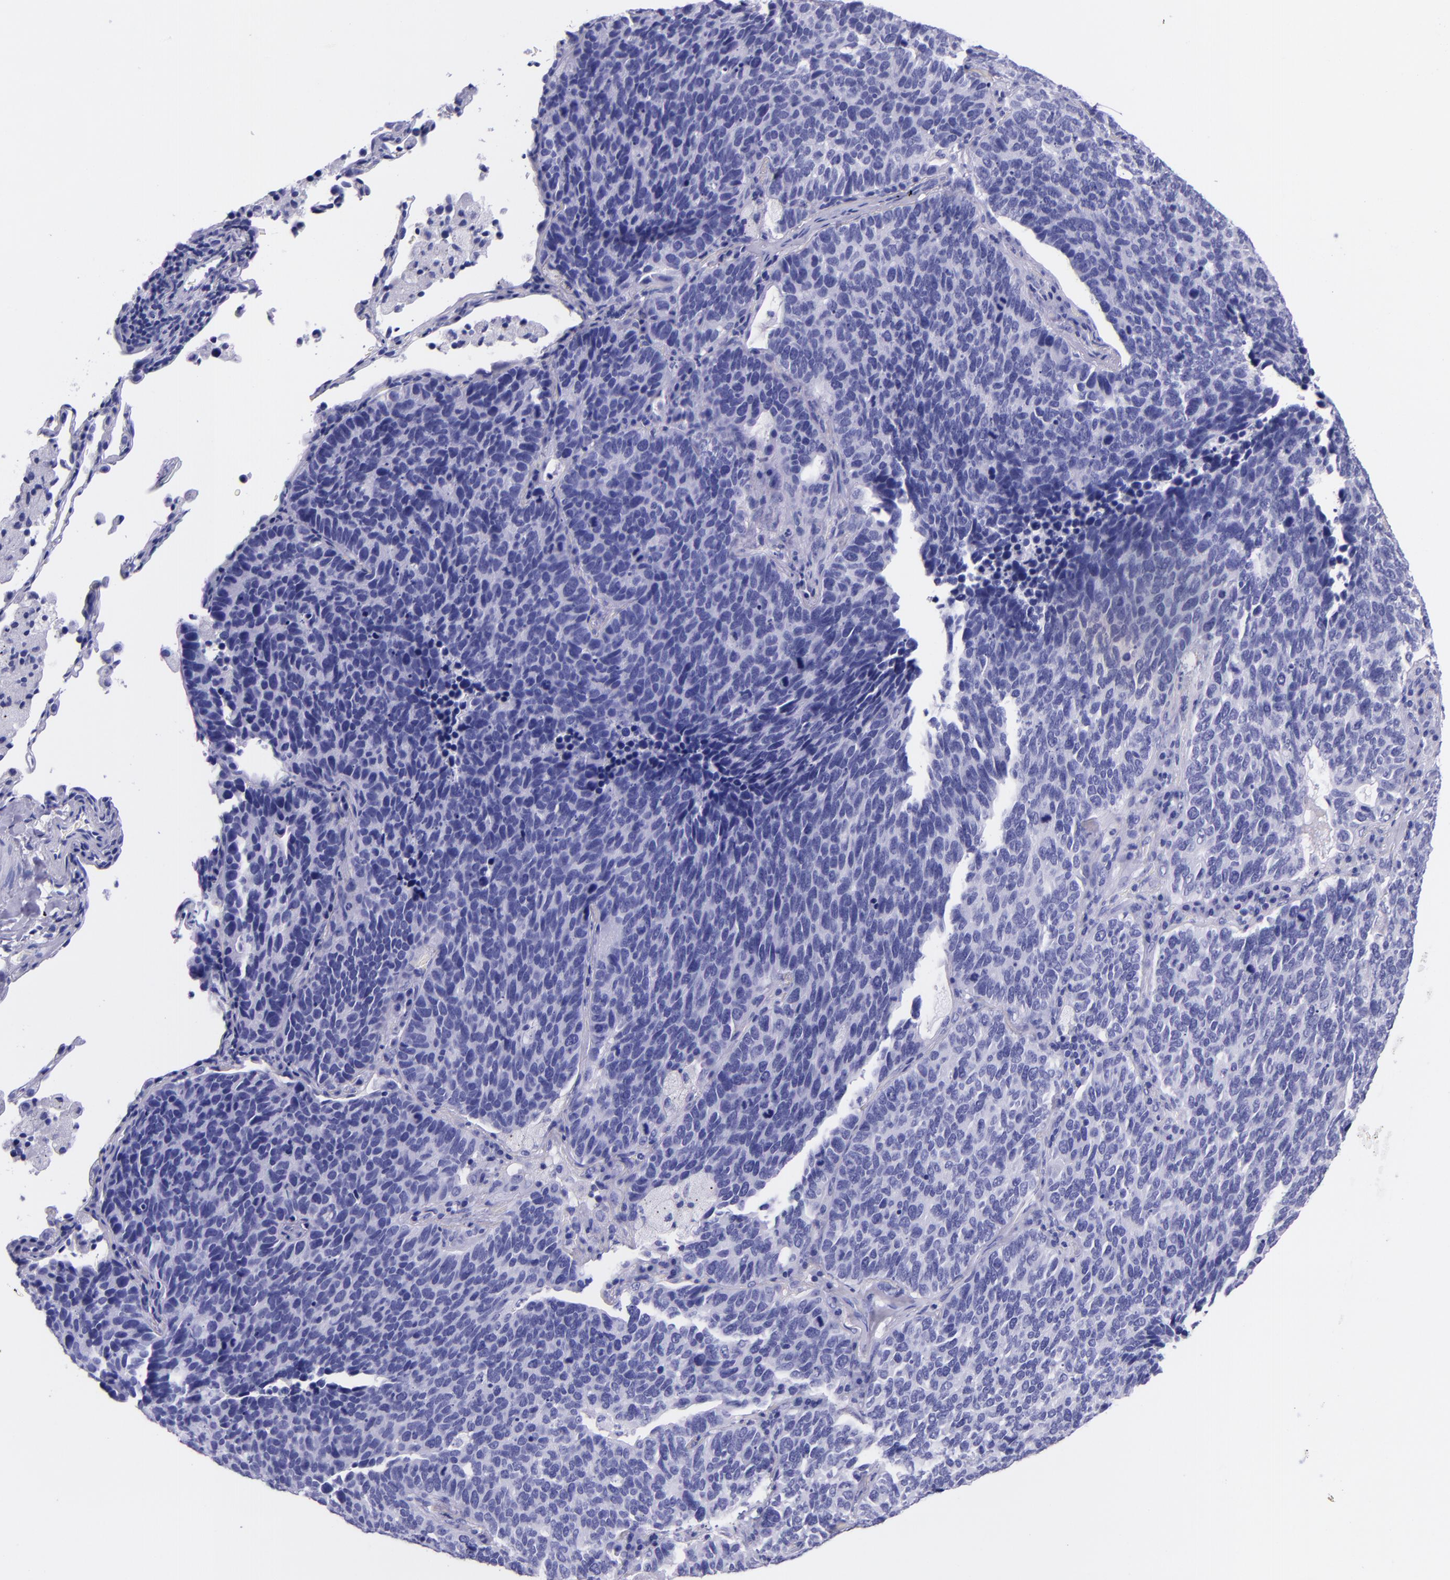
{"staining": {"intensity": "negative", "quantity": "none", "location": "none"}, "tissue": "lung cancer", "cell_type": "Tumor cells", "image_type": "cancer", "snomed": [{"axis": "morphology", "description": "Neoplasm, malignant, NOS"}, {"axis": "topography", "description": "Lung"}], "caption": "Immunohistochemistry photomicrograph of human malignant neoplasm (lung) stained for a protein (brown), which demonstrates no staining in tumor cells.", "gene": "MBP", "patient": {"sex": "female", "age": 75}}